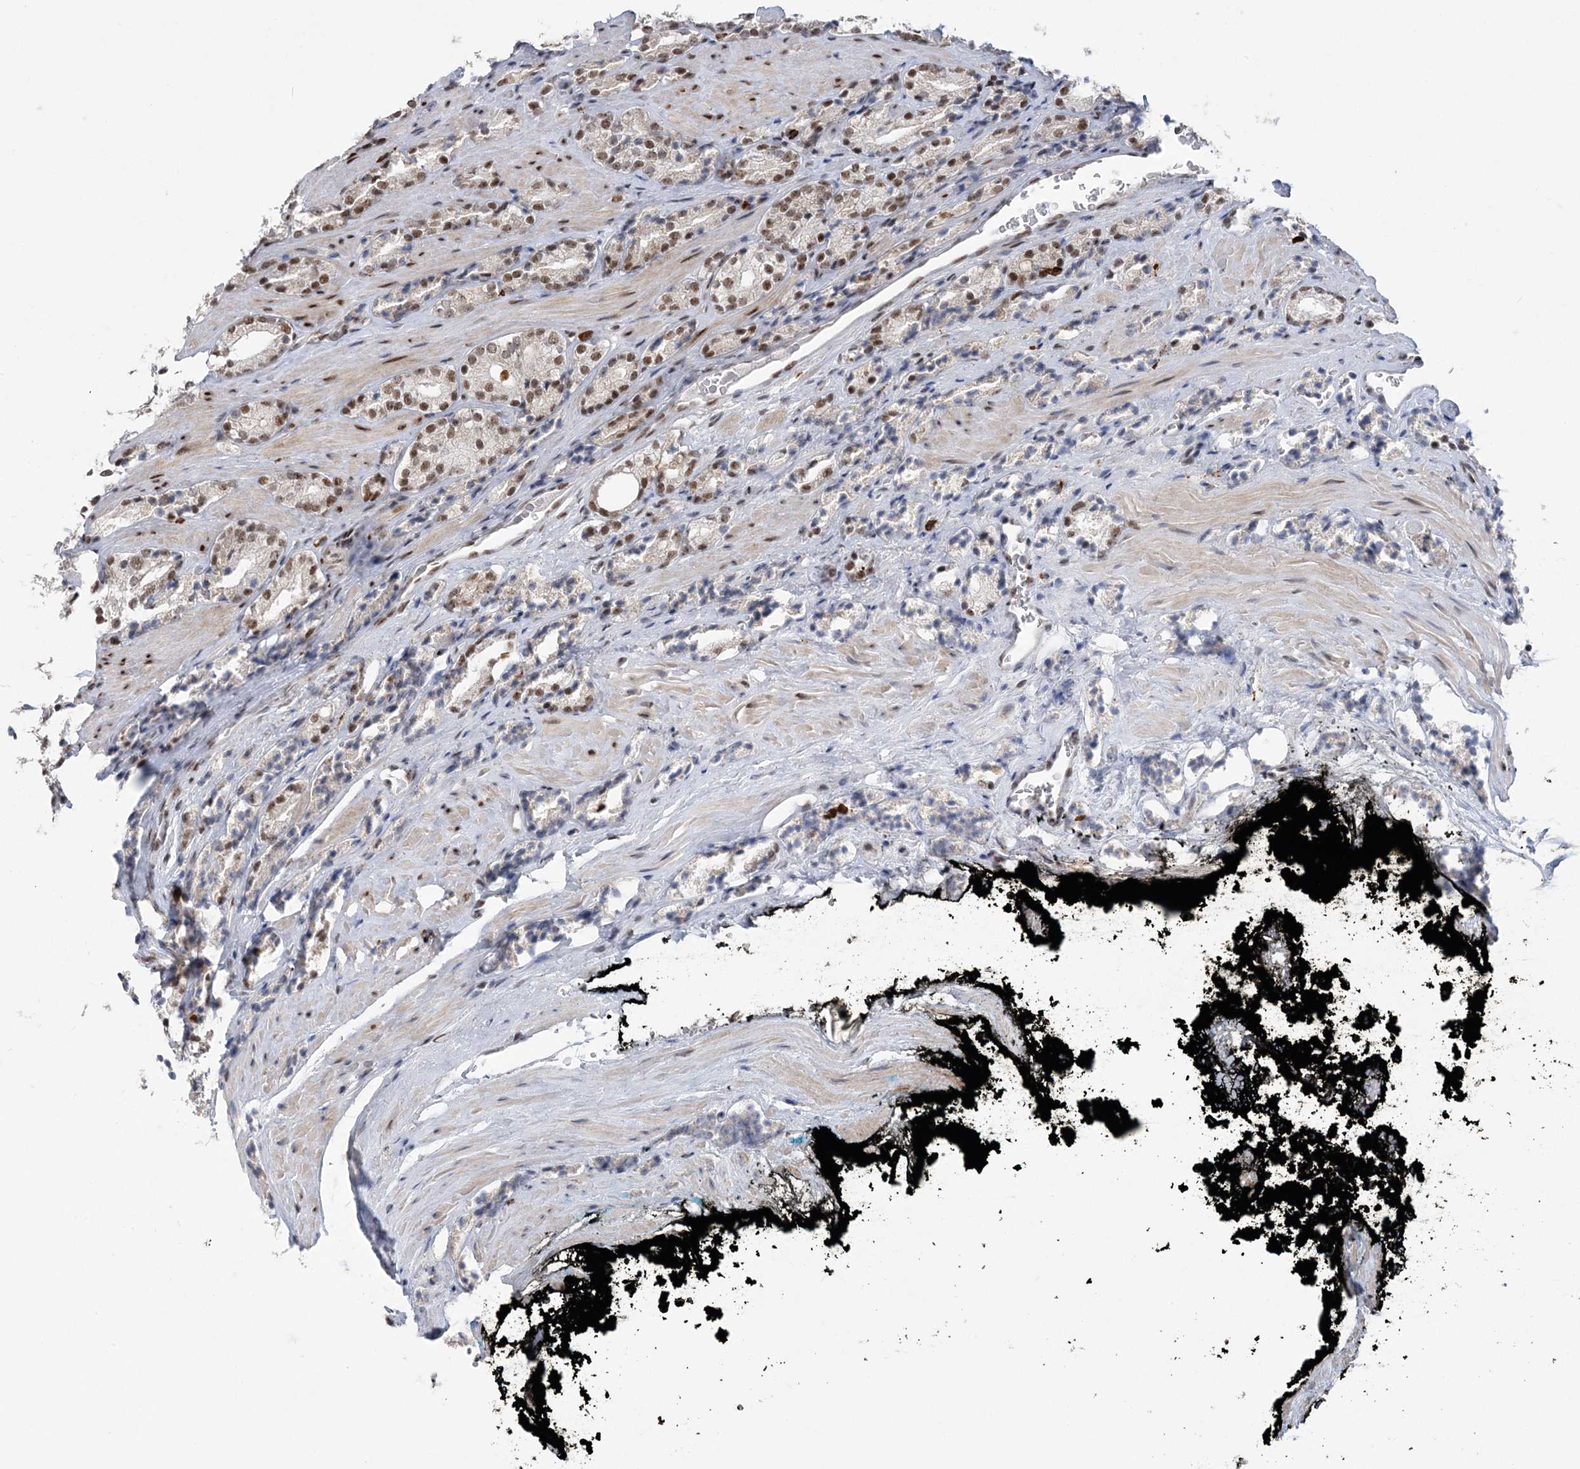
{"staining": {"intensity": "strong", "quantity": "25%-75%", "location": "nuclear"}, "tissue": "prostate cancer", "cell_type": "Tumor cells", "image_type": "cancer", "snomed": [{"axis": "morphology", "description": "Adenocarcinoma, High grade"}, {"axis": "topography", "description": "Prostate"}], "caption": "Immunohistochemistry (DAB (3,3'-diaminobenzidine)) staining of human prostate cancer (adenocarcinoma (high-grade)) shows strong nuclear protein positivity in approximately 25%-75% of tumor cells. (DAB (3,3'-diaminobenzidine) IHC with brightfield microscopy, high magnification).", "gene": "ZBTB7A", "patient": {"sex": "male", "age": 71}}